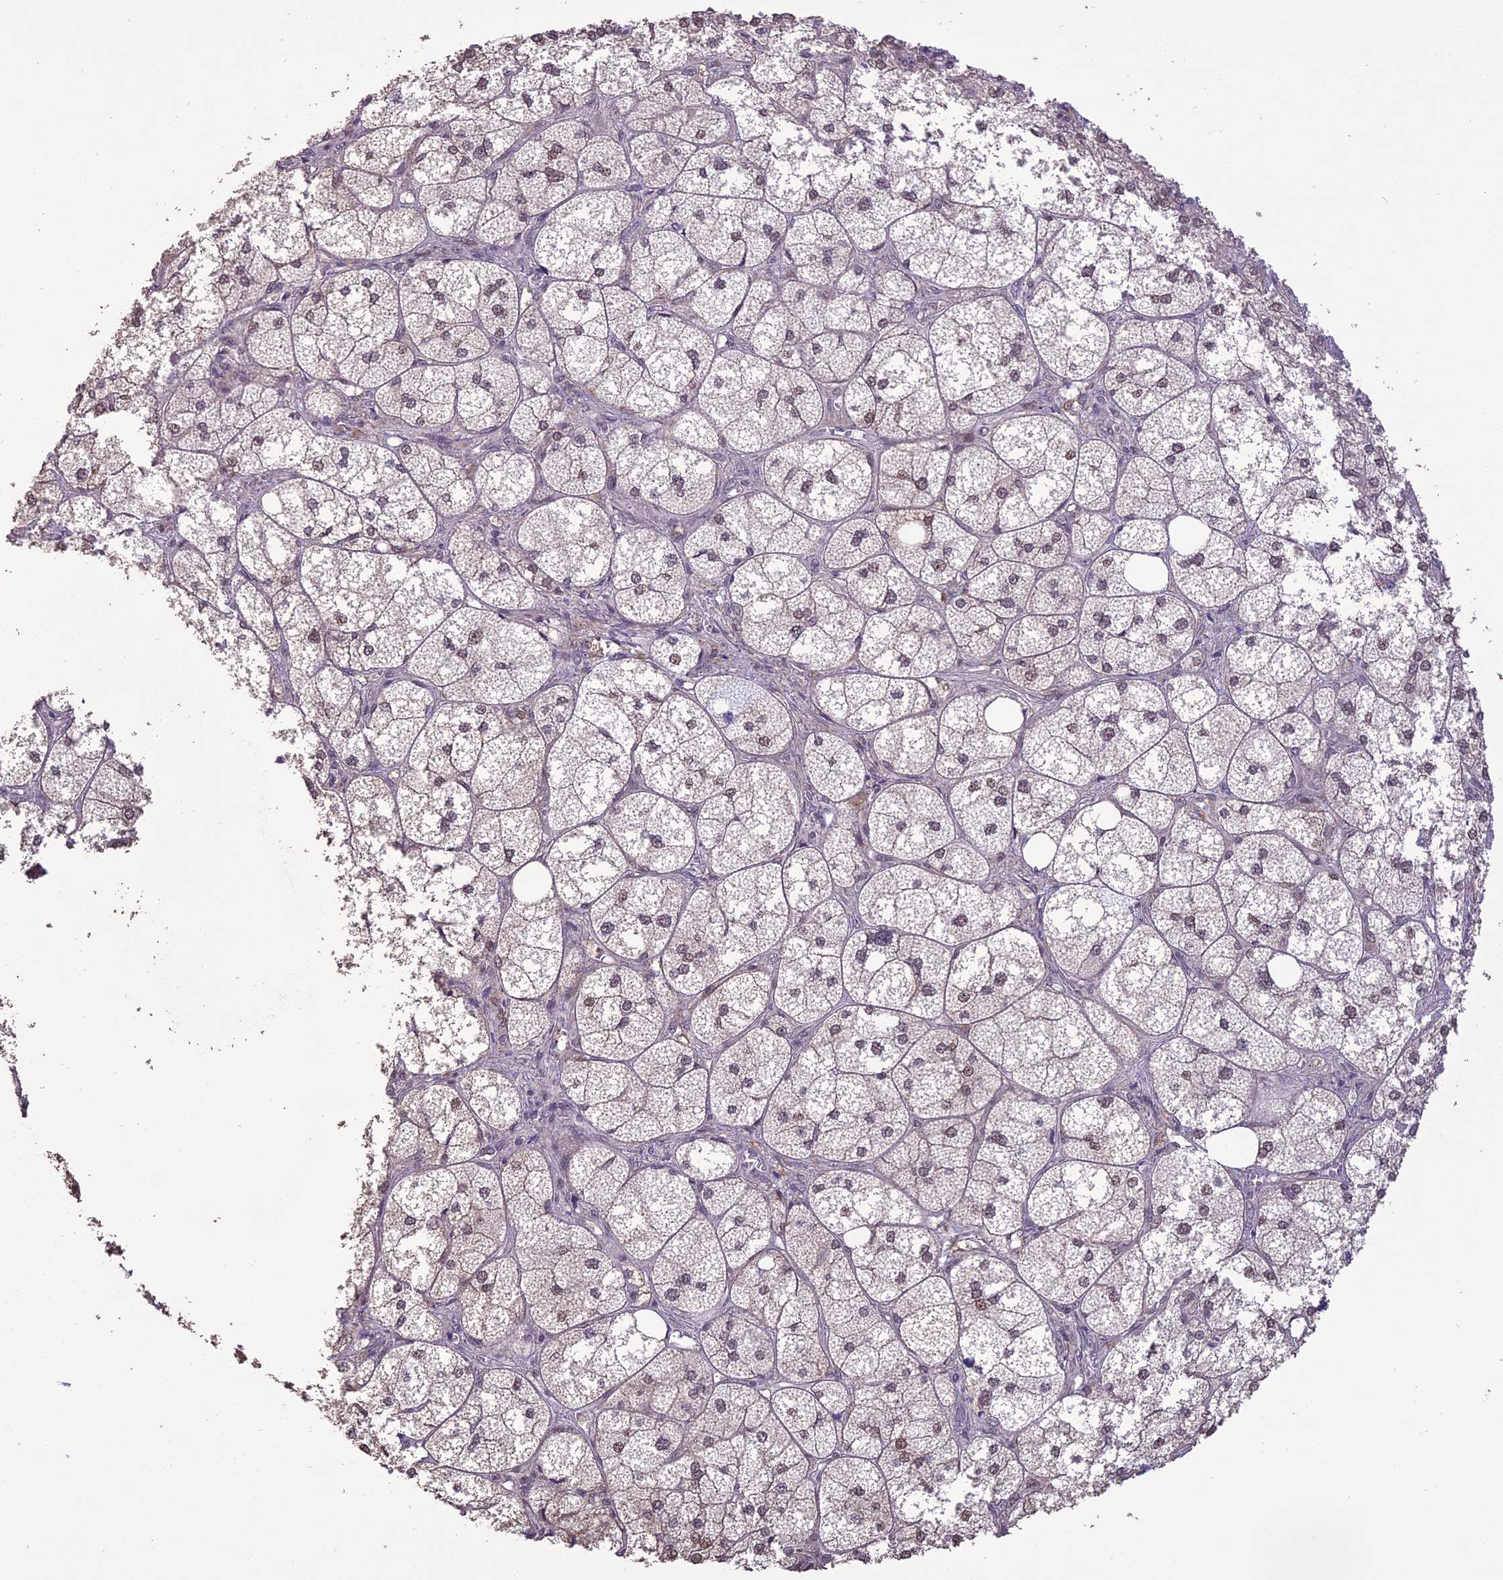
{"staining": {"intensity": "moderate", "quantity": ">75%", "location": "cytoplasmic/membranous,nuclear"}, "tissue": "adrenal gland", "cell_type": "Glandular cells", "image_type": "normal", "snomed": [{"axis": "morphology", "description": "Normal tissue, NOS"}, {"axis": "topography", "description": "Adrenal gland"}], "caption": "Immunohistochemistry (IHC) of unremarkable adrenal gland reveals medium levels of moderate cytoplasmic/membranous,nuclear expression in about >75% of glandular cells.", "gene": "TIGD7", "patient": {"sex": "female", "age": 61}}